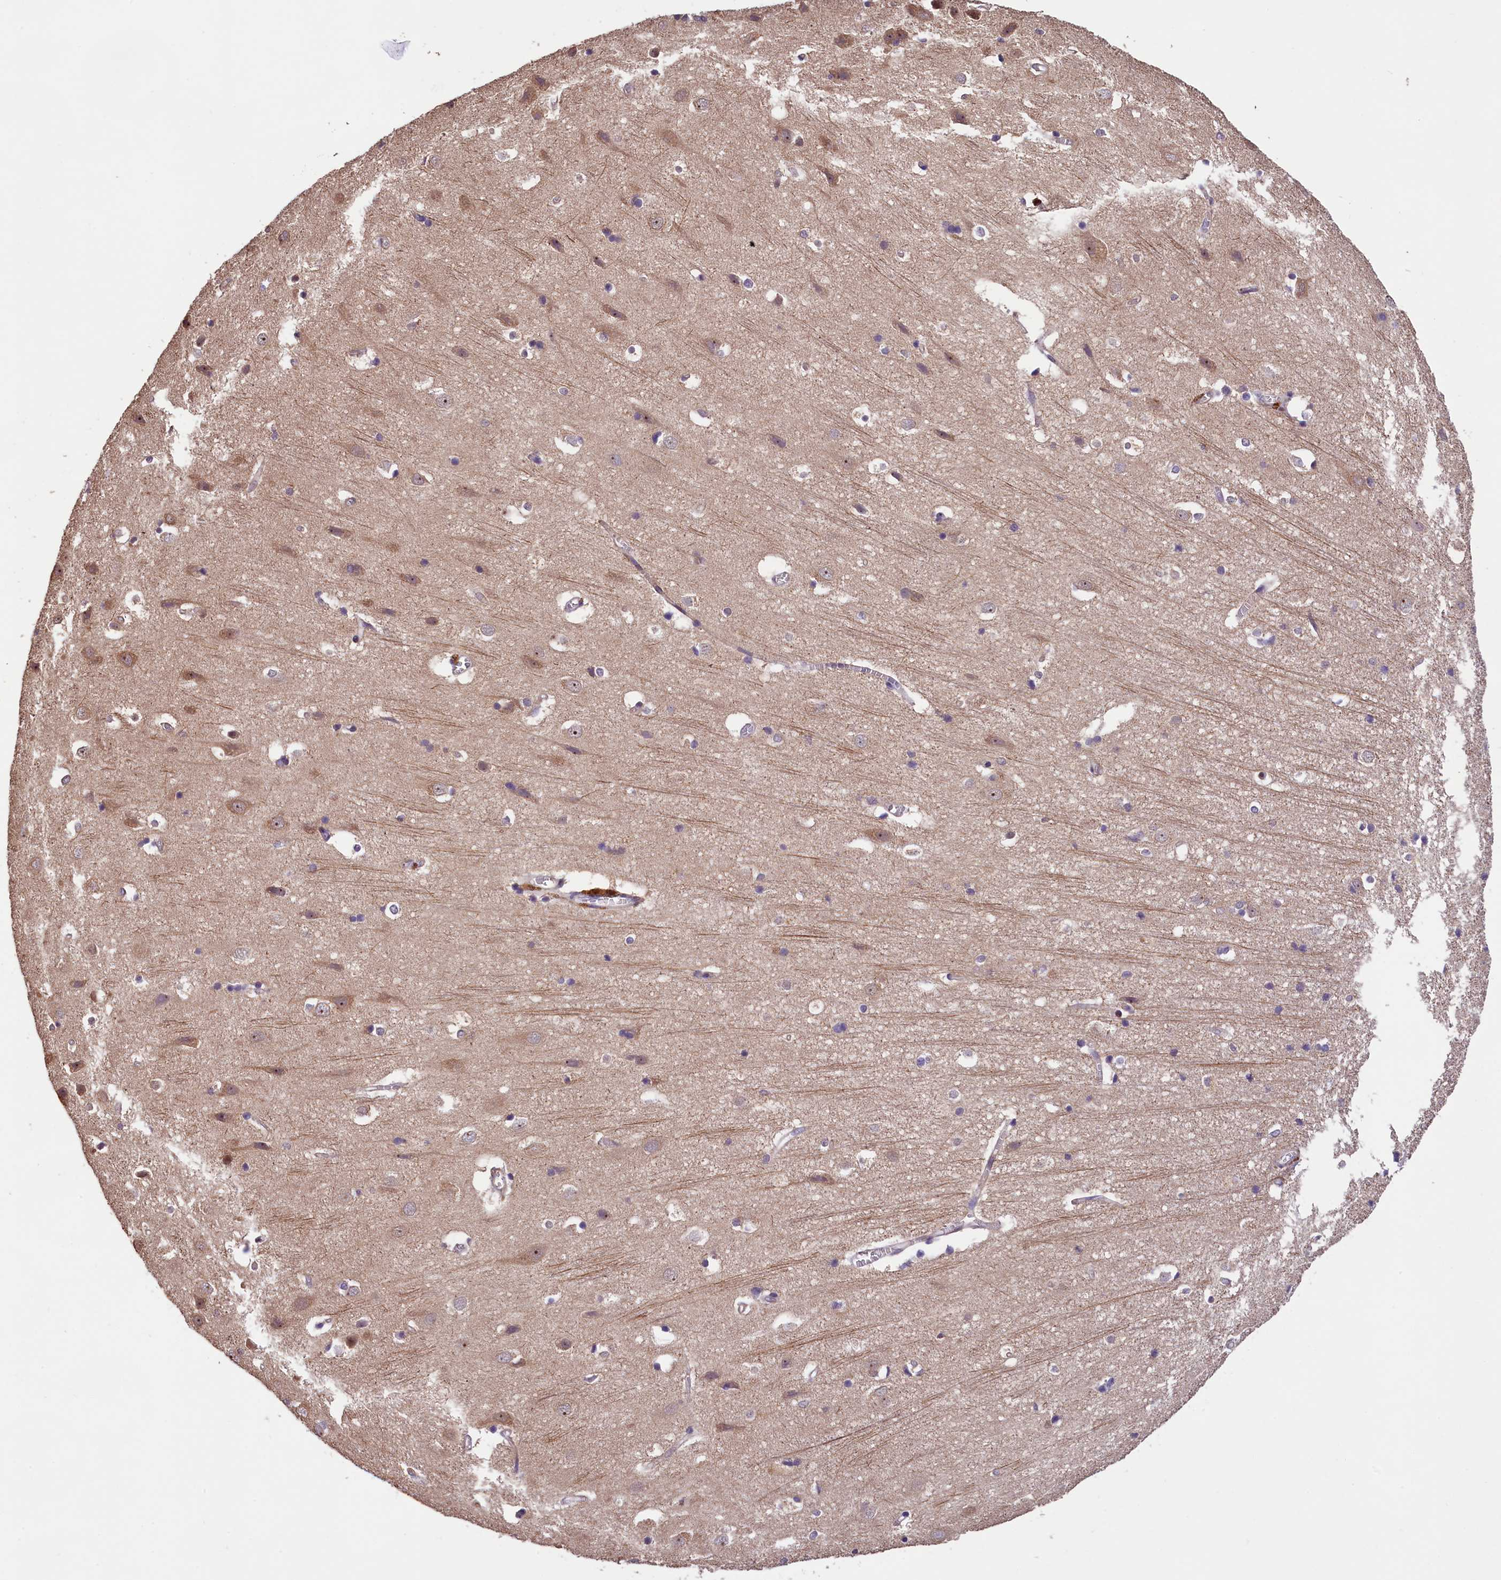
{"staining": {"intensity": "weak", "quantity": "25%-75%", "location": "cytoplasmic/membranous"}, "tissue": "cerebral cortex", "cell_type": "Endothelial cells", "image_type": "normal", "snomed": [{"axis": "morphology", "description": "Normal tissue, NOS"}, {"axis": "topography", "description": "Cerebral cortex"}], "caption": "Protein expression analysis of unremarkable cerebral cortex exhibits weak cytoplasmic/membranous expression in about 25%-75% of endothelial cells.", "gene": "PHAF1", "patient": {"sex": "male", "age": 54}}